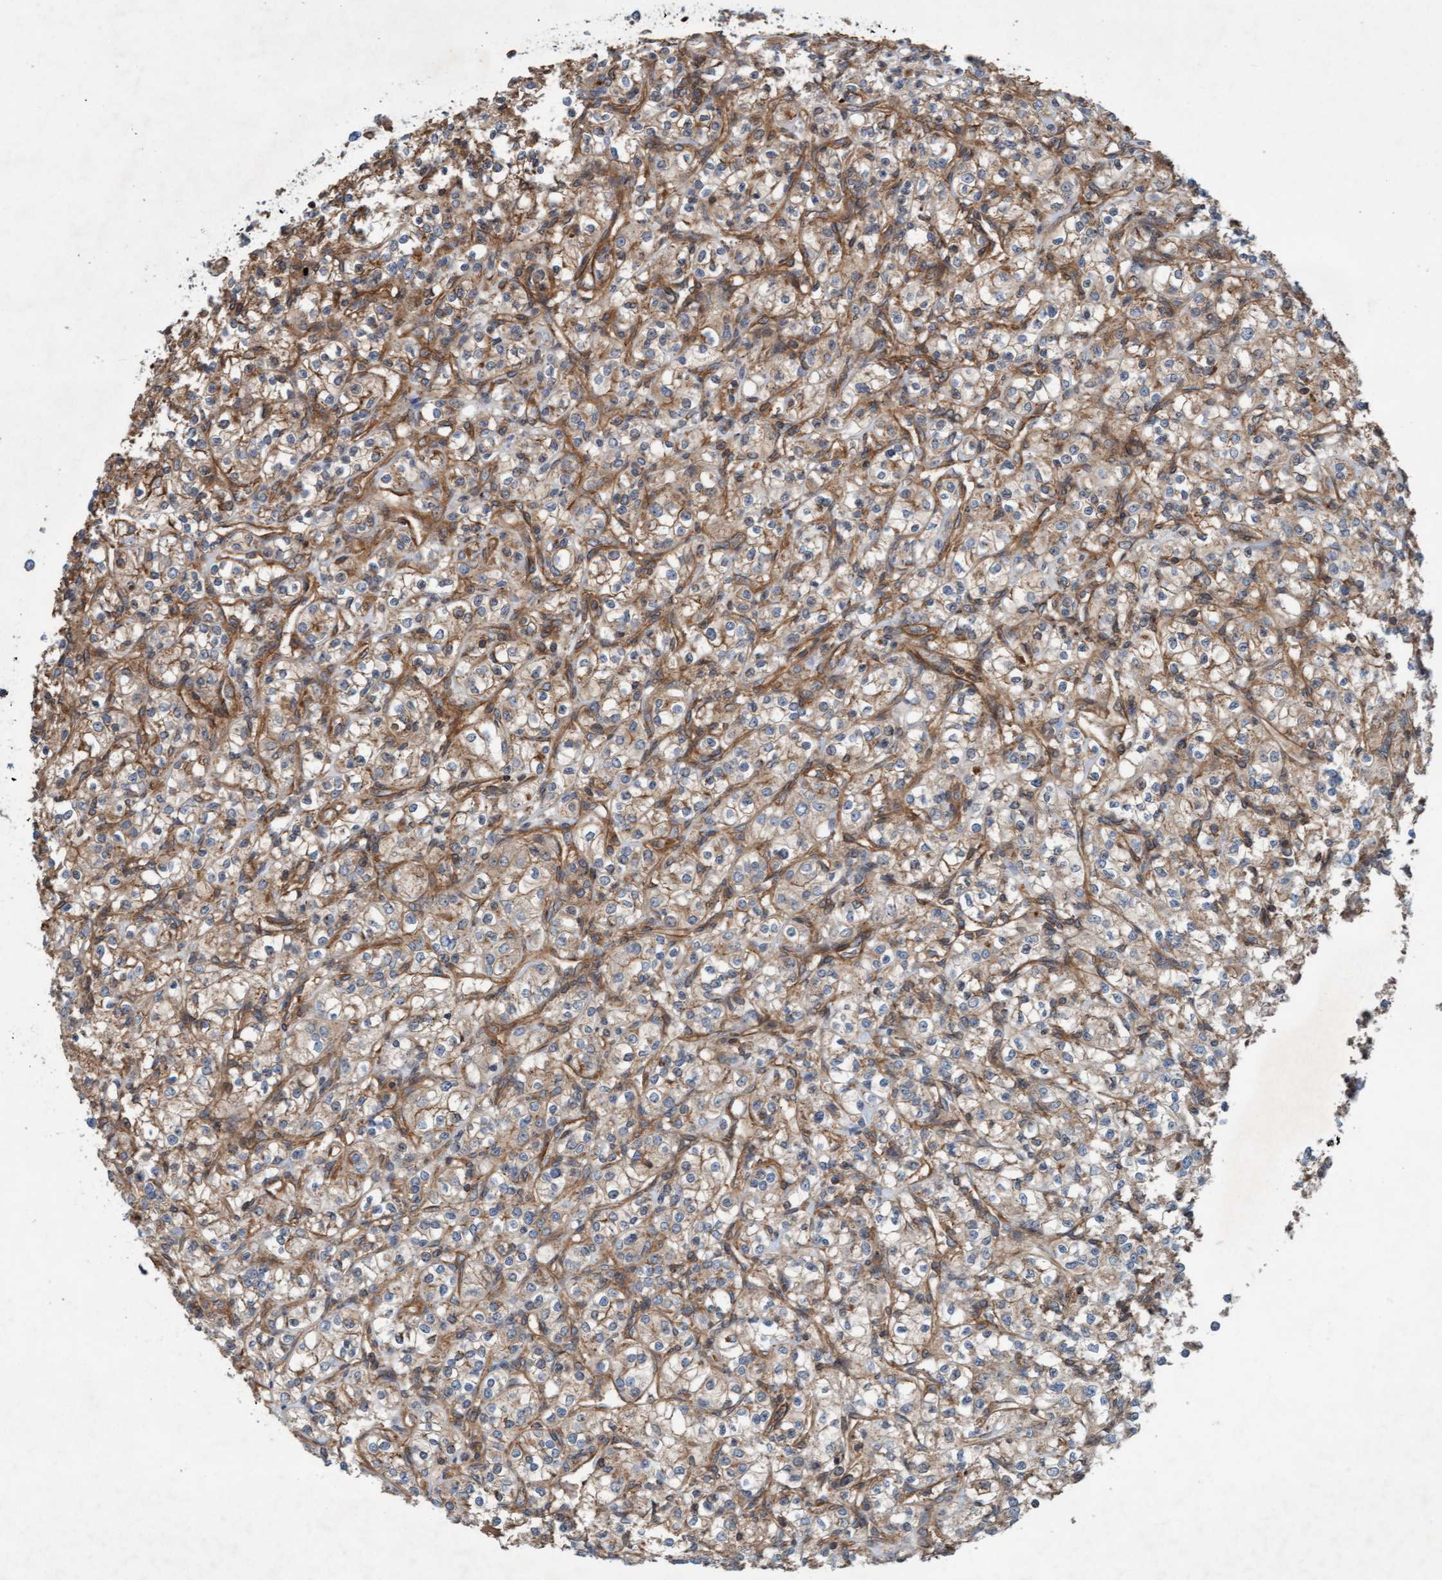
{"staining": {"intensity": "weak", "quantity": ">75%", "location": "cytoplasmic/membranous"}, "tissue": "renal cancer", "cell_type": "Tumor cells", "image_type": "cancer", "snomed": [{"axis": "morphology", "description": "Adenocarcinoma, NOS"}, {"axis": "topography", "description": "Kidney"}], "caption": "The photomicrograph demonstrates staining of renal adenocarcinoma, revealing weak cytoplasmic/membranous protein positivity (brown color) within tumor cells.", "gene": "ERAL1", "patient": {"sex": "male", "age": 77}}